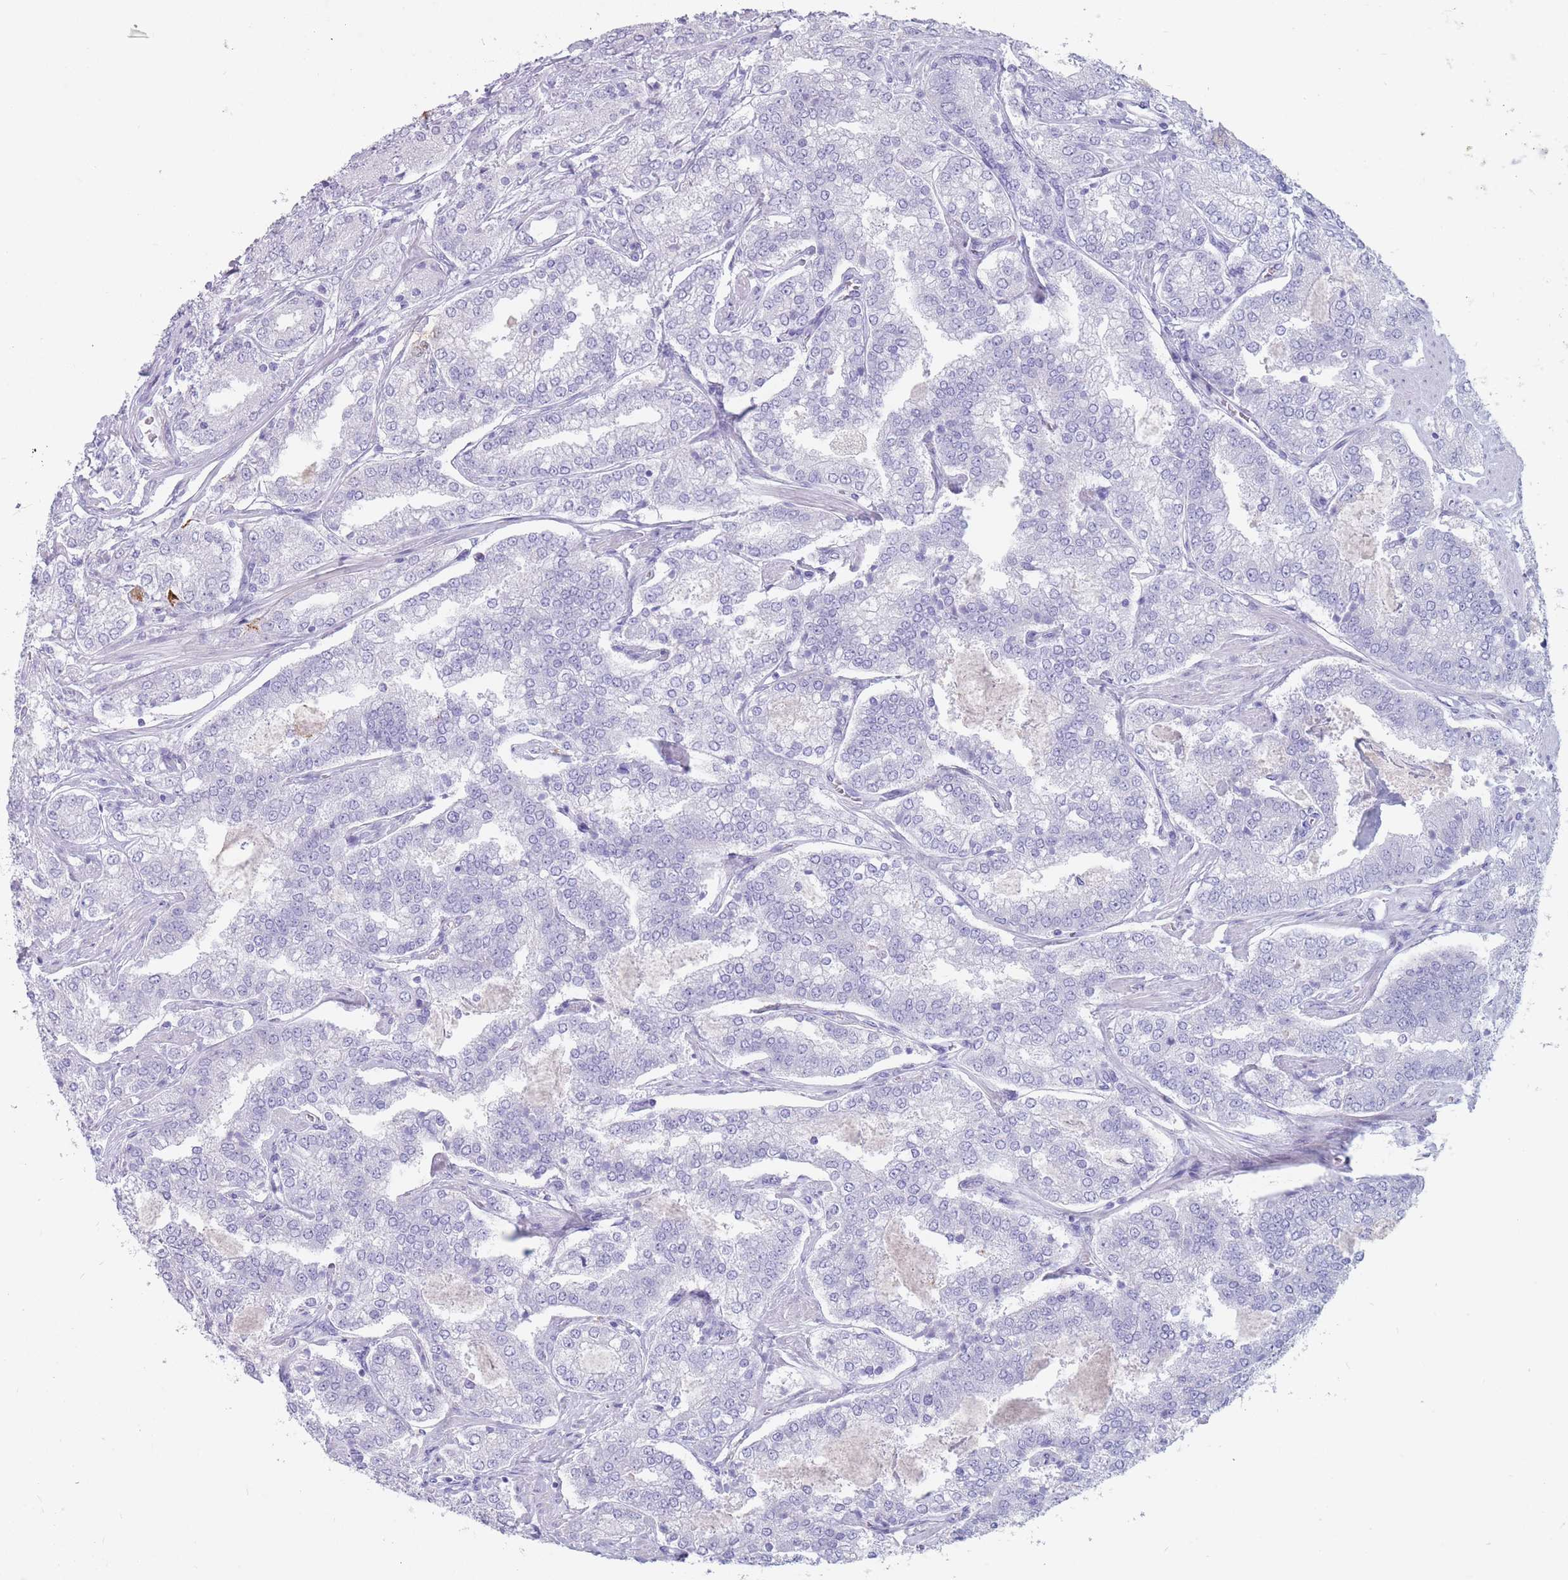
{"staining": {"intensity": "negative", "quantity": "none", "location": "none"}, "tissue": "prostate cancer", "cell_type": "Tumor cells", "image_type": "cancer", "snomed": [{"axis": "morphology", "description": "Adenocarcinoma, High grade"}, {"axis": "topography", "description": "Prostate"}], "caption": "There is no significant expression in tumor cells of prostate cancer (high-grade adenocarcinoma).", "gene": "ST3GAL5", "patient": {"sex": "male", "age": 63}}